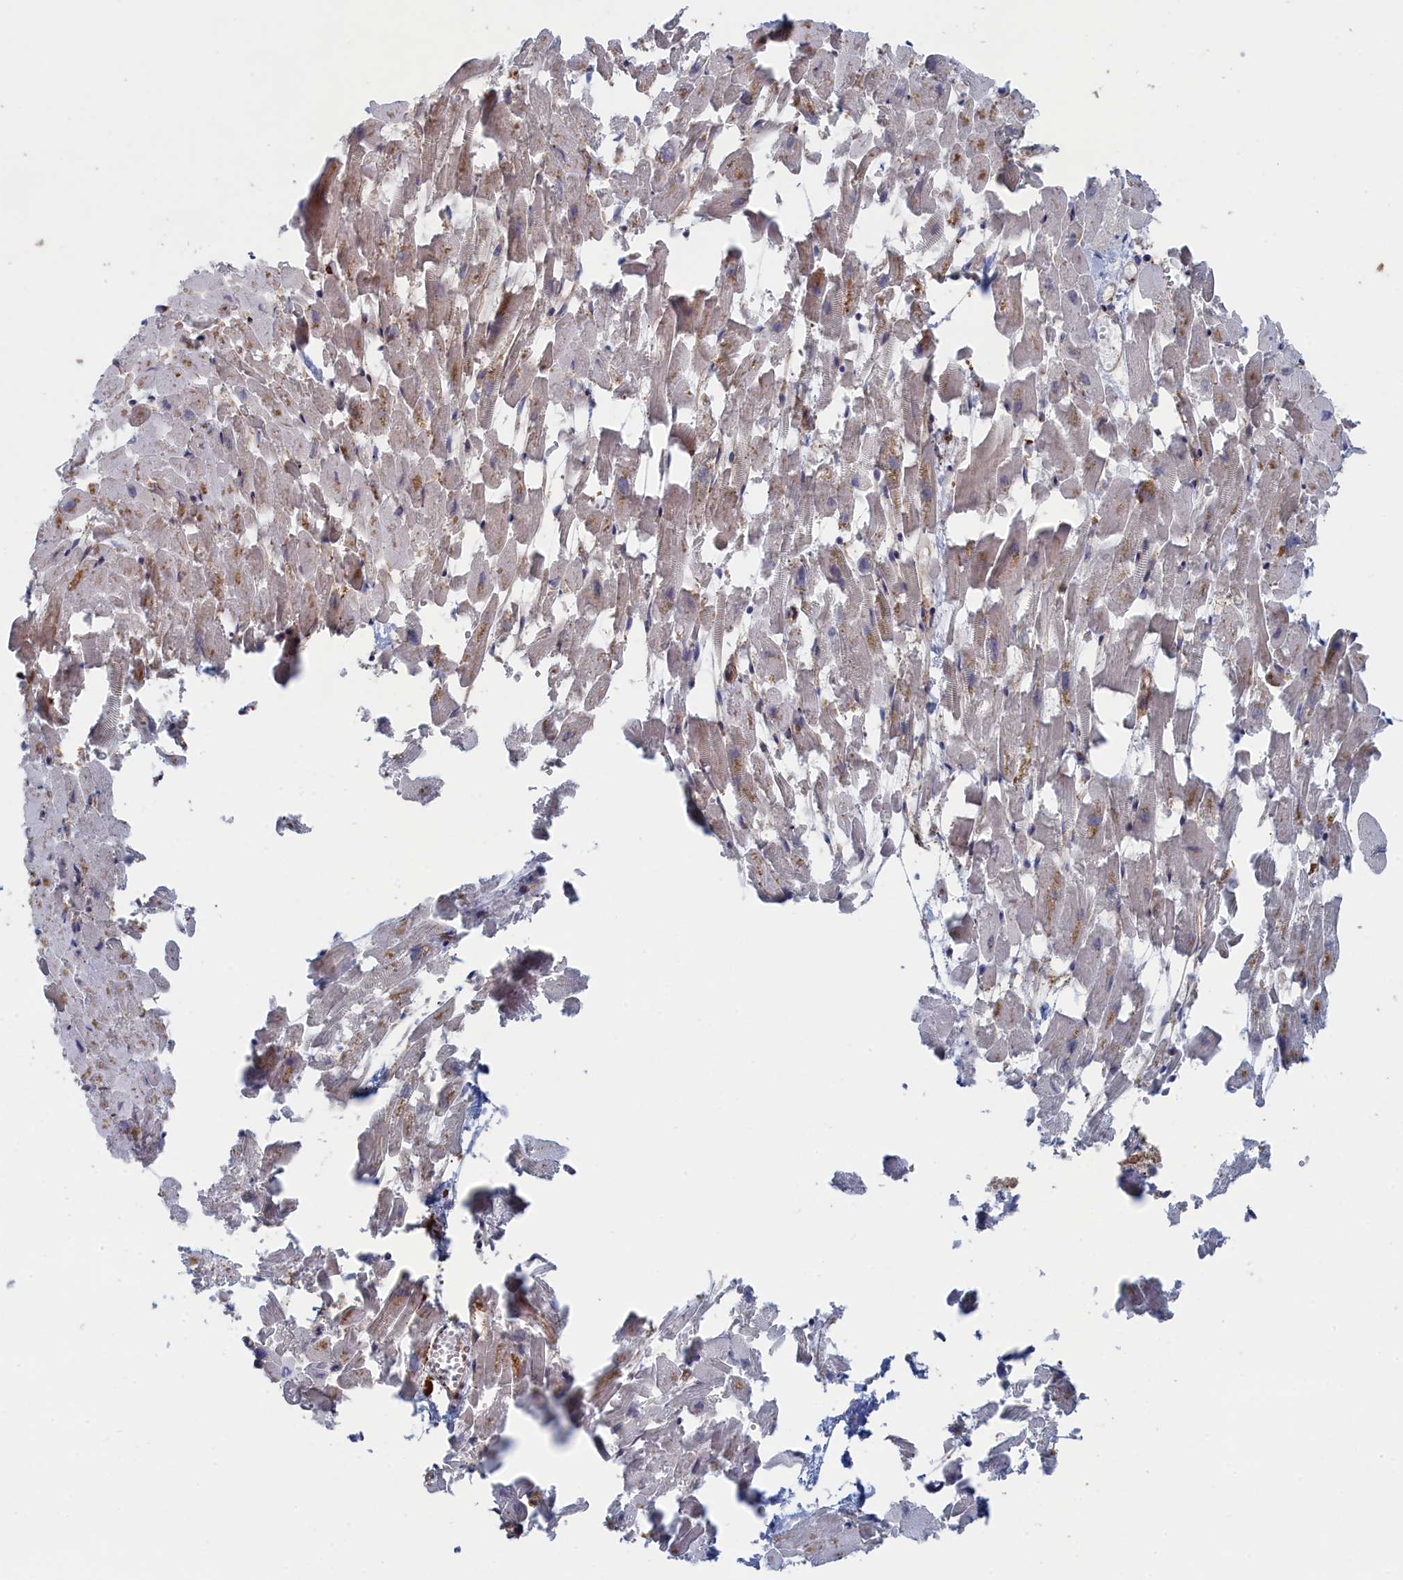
{"staining": {"intensity": "weak", "quantity": "<25%", "location": "cytoplasmic/membranous"}, "tissue": "heart muscle", "cell_type": "Cardiomyocytes", "image_type": "normal", "snomed": [{"axis": "morphology", "description": "Normal tissue, NOS"}, {"axis": "topography", "description": "Heart"}], "caption": "This is an immunohistochemistry (IHC) micrograph of normal human heart muscle. There is no staining in cardiomyocytes.", "gene": "FILIP1L", "patient": {"sex": "female", "age": 64}}